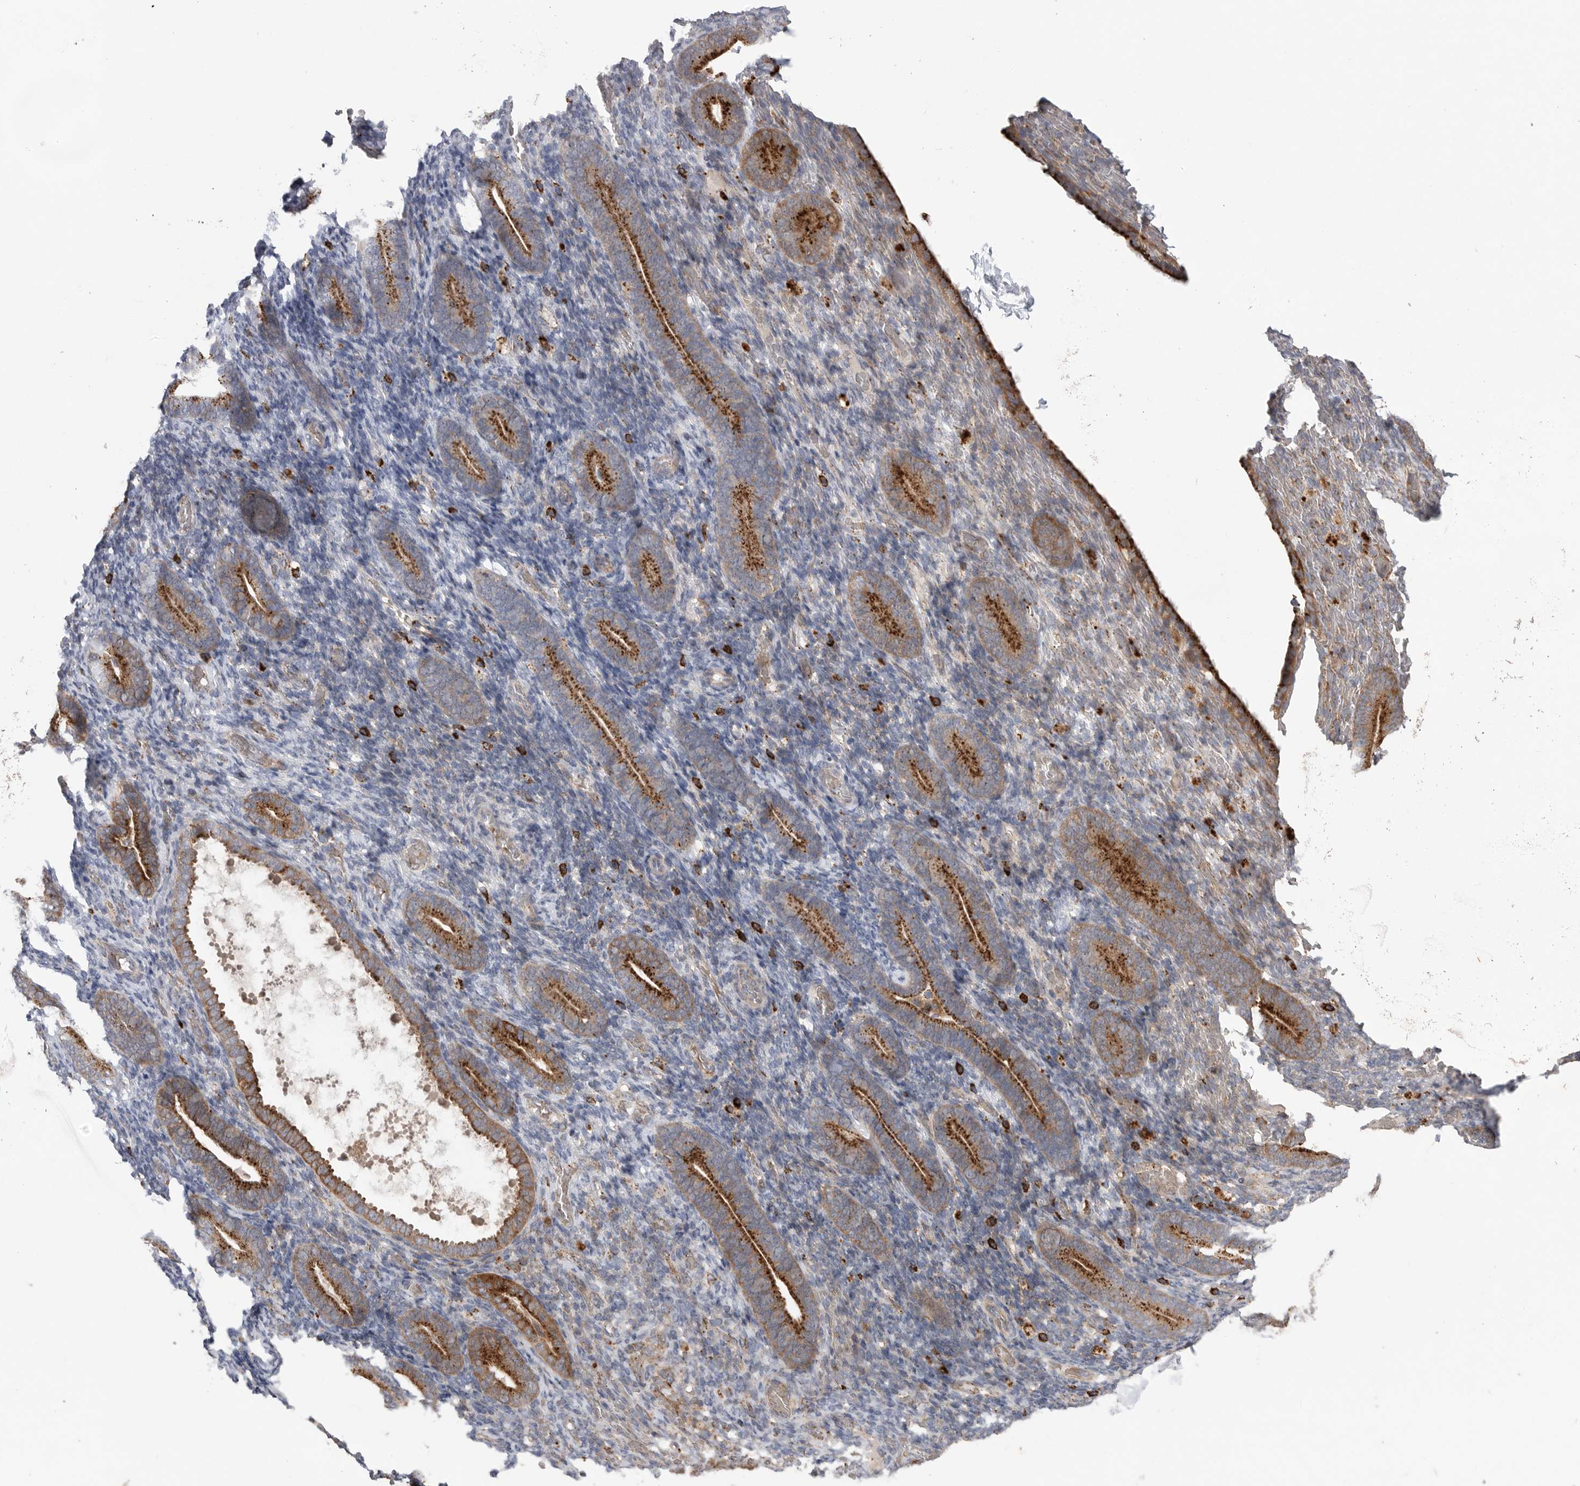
{"staining": {"intensity": "negative", "quantity": "none", "location": "none"}, "tissue": "endometrium", "cell_type": "Cells in endometrial stroma", "image_type": "normal", "snomed": [{"axis": "morphology", "description": "Normal tissue, NOS"}, {"axis": "topography", "description": "Endometrium"}], "caption": "The immunohistochemistry (IHC) photomicrograph has no significant expression in cells in endometrial stroma of endometrium. (IHC, brightfield microscopy, high magnification).", "gene": "GALNS", "patient": {"sex": "female", "age": 51}}